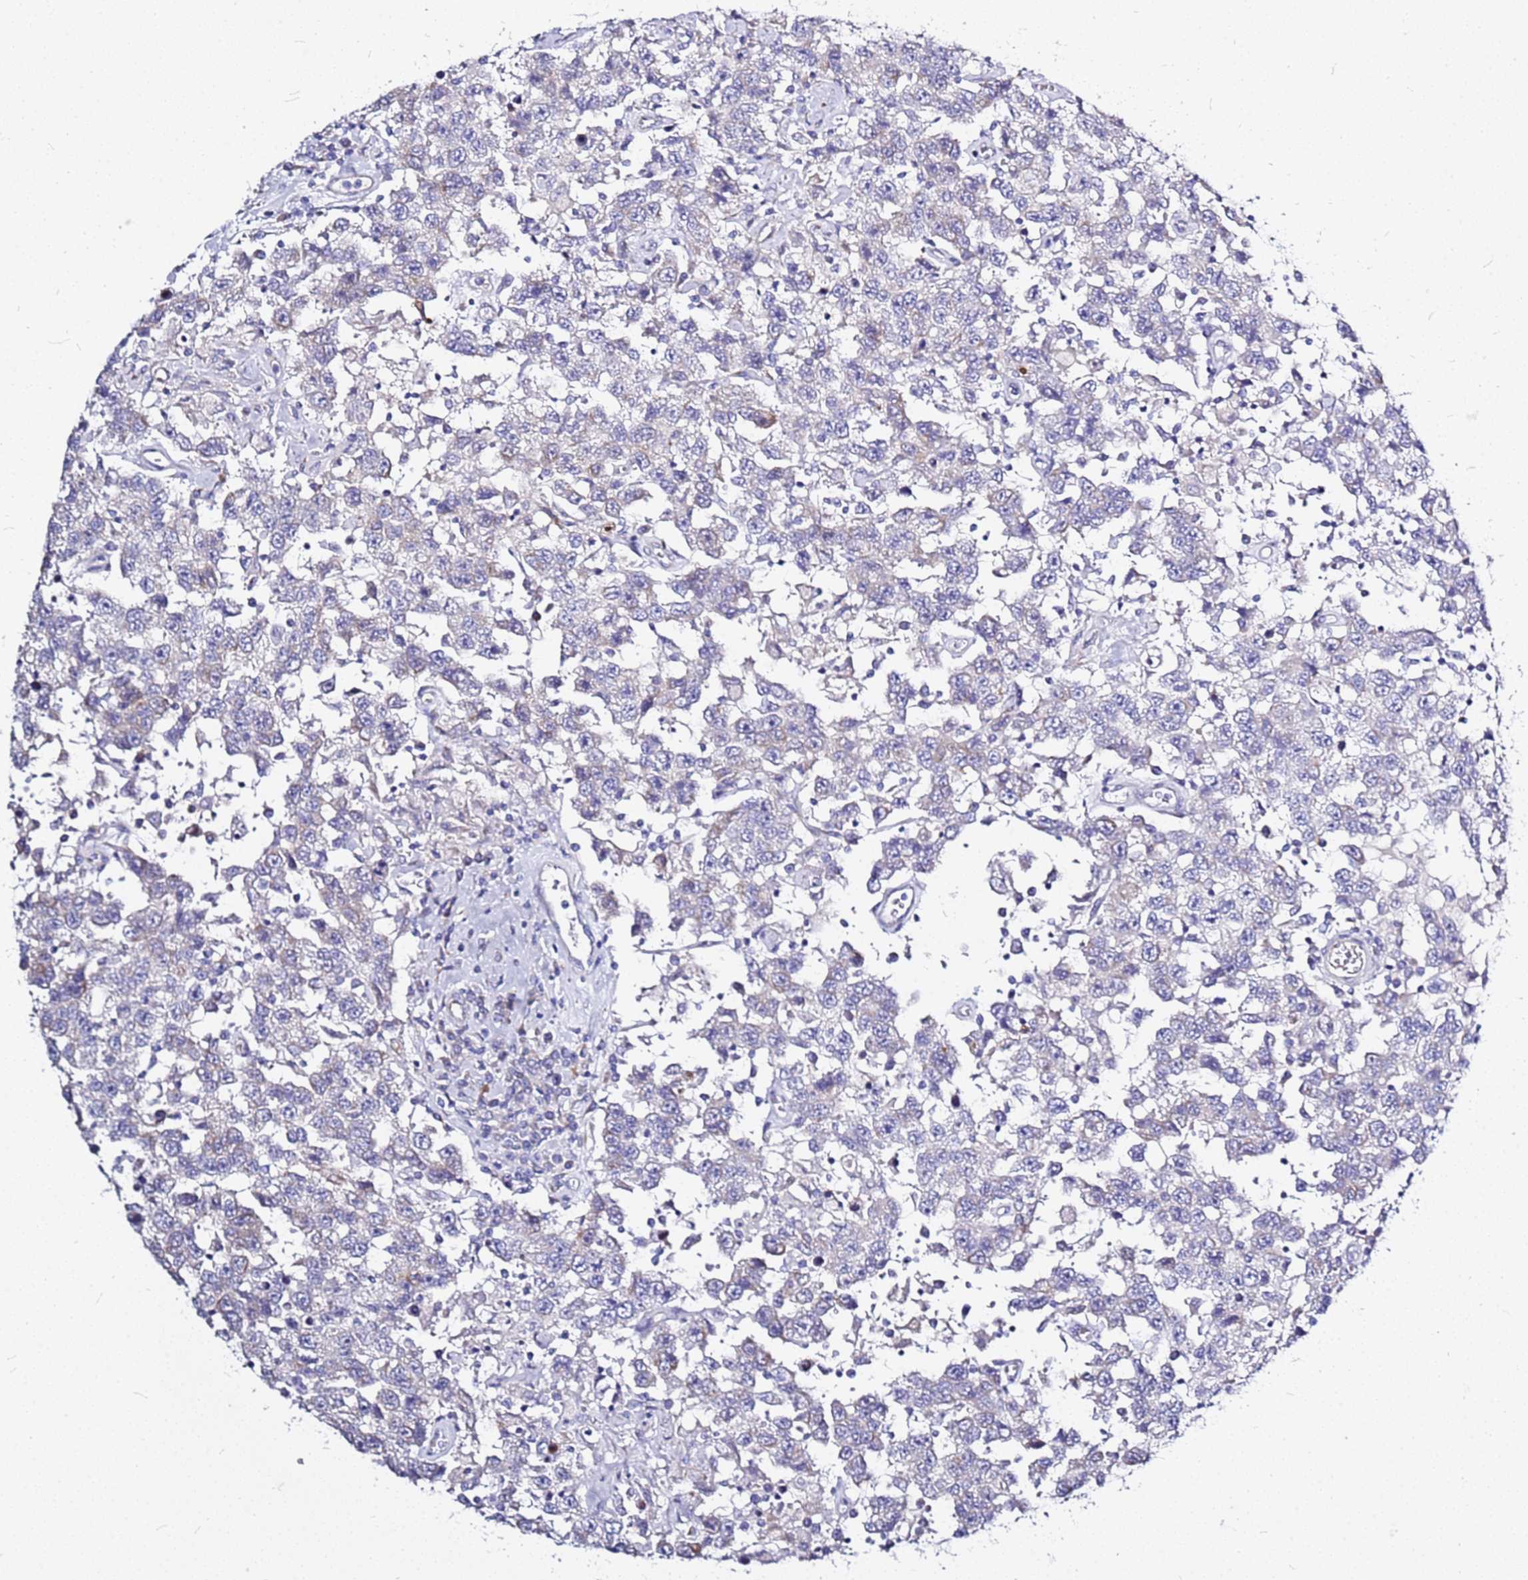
{"staining": {"intensity": "negative", "quantity": "none", "location": "none"}, "tissue": "testis cancer", "cell_type": "Tumor cells", "image_type": "cancer", "snomed": [{"axis": "morphology", "description": "Seminoma, NOS"}, {"axis": "topography", "description": "Testis"}], "caption": "Immunohistochemical staining of human testis seminoma shows no significant positivity in tumor cells. Brightfield microscopy of immunohistochemistry stained with DAB (3,3'-diaminobenzidine) (brown) and hematoxylin (blue), captured at high magnification.", "gene": "CASD1", "patient": {"sex": "male", "age": 41}}